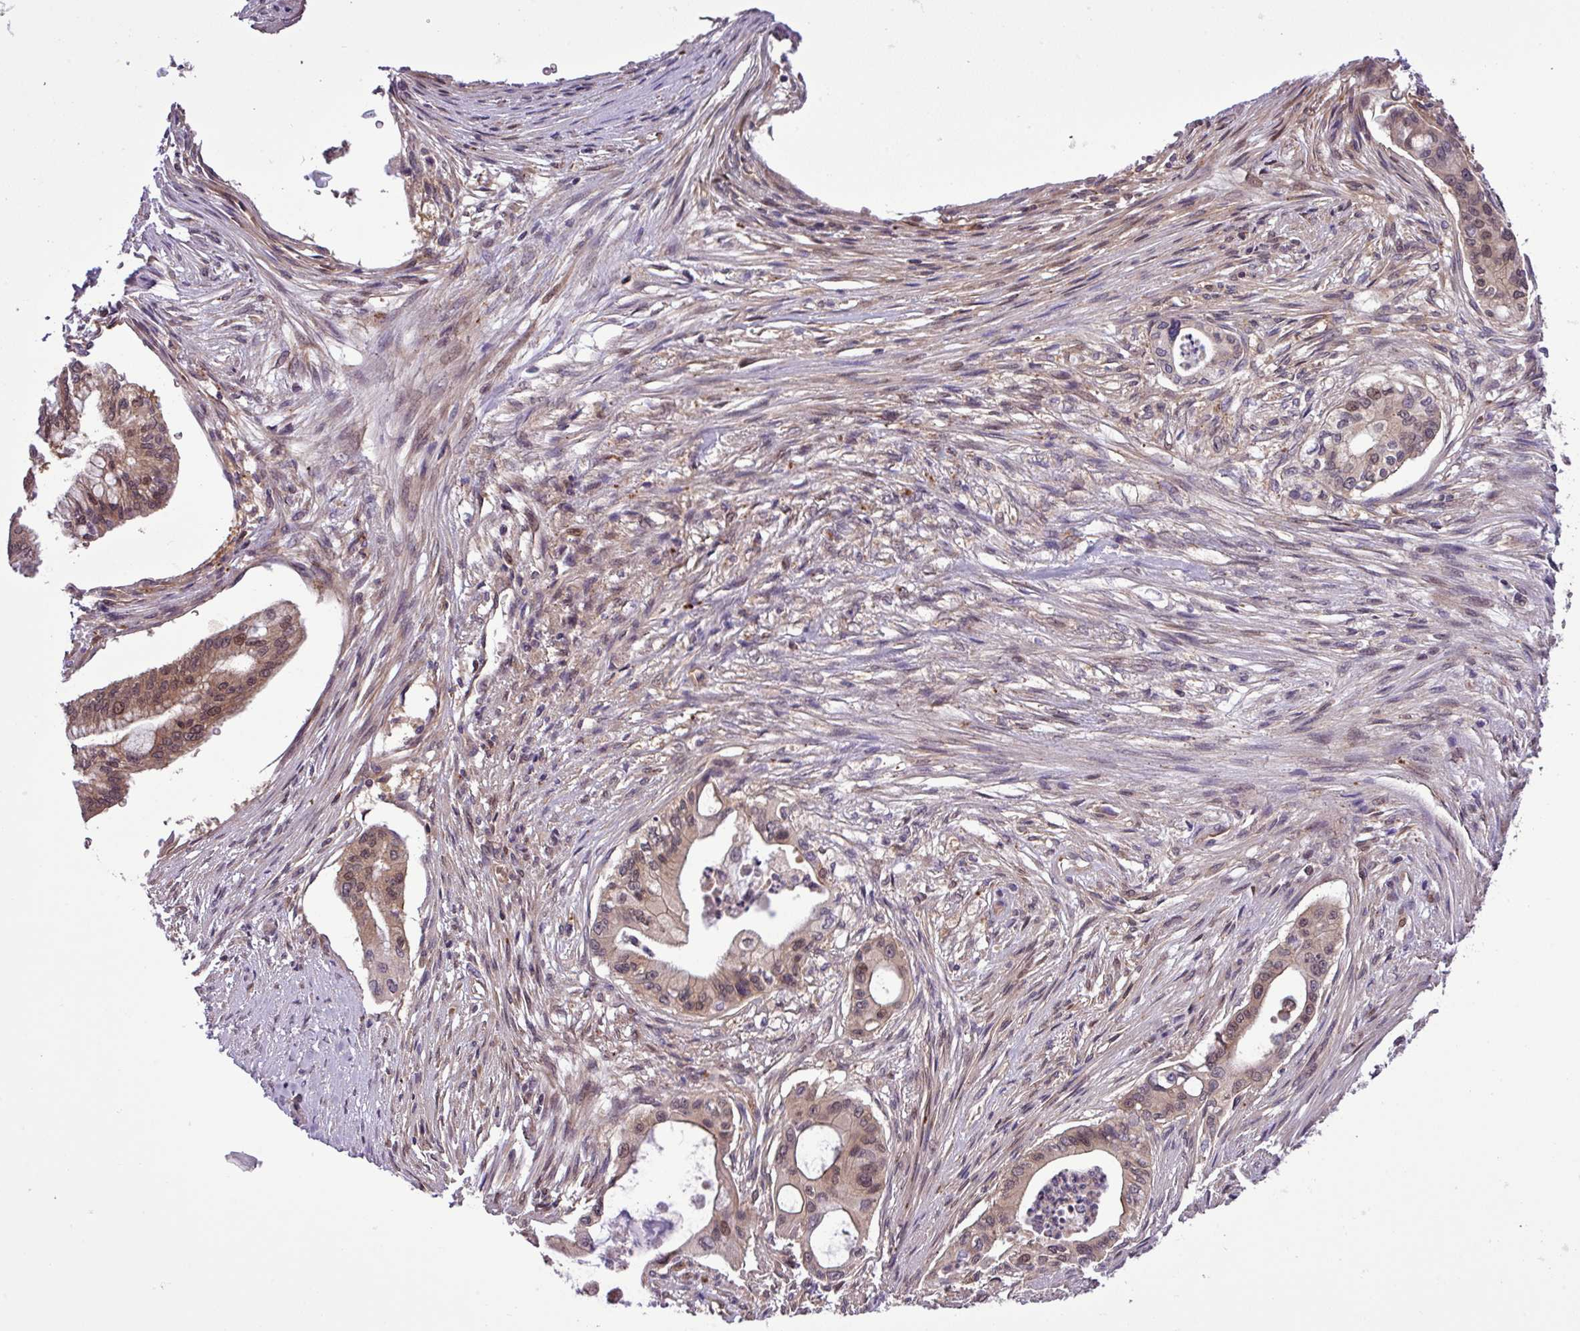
{"staining": {"intensity": "moderate", "quantity": ">75%", "location": "cytoplasmic/membranous,nuclear"}, "tissue": "pancreatic cancer", "cell_type": "Tumor cells", "image_type": "cancer", "snomed": [{"axis": "morphology", "description": "Adenocarcinoma, NOS"}, {"axis": "topography", "description": "Pancreas"}], "caption": "Adenocarcinoma (pancreatic) stained with a brown dye demonstrates moderate cytoplasmic/membranous and nuclear positive staining in about >75% of tumor cells.", "gene": "CARHSP1", "patient": {"sex": "male", "age": 46}}